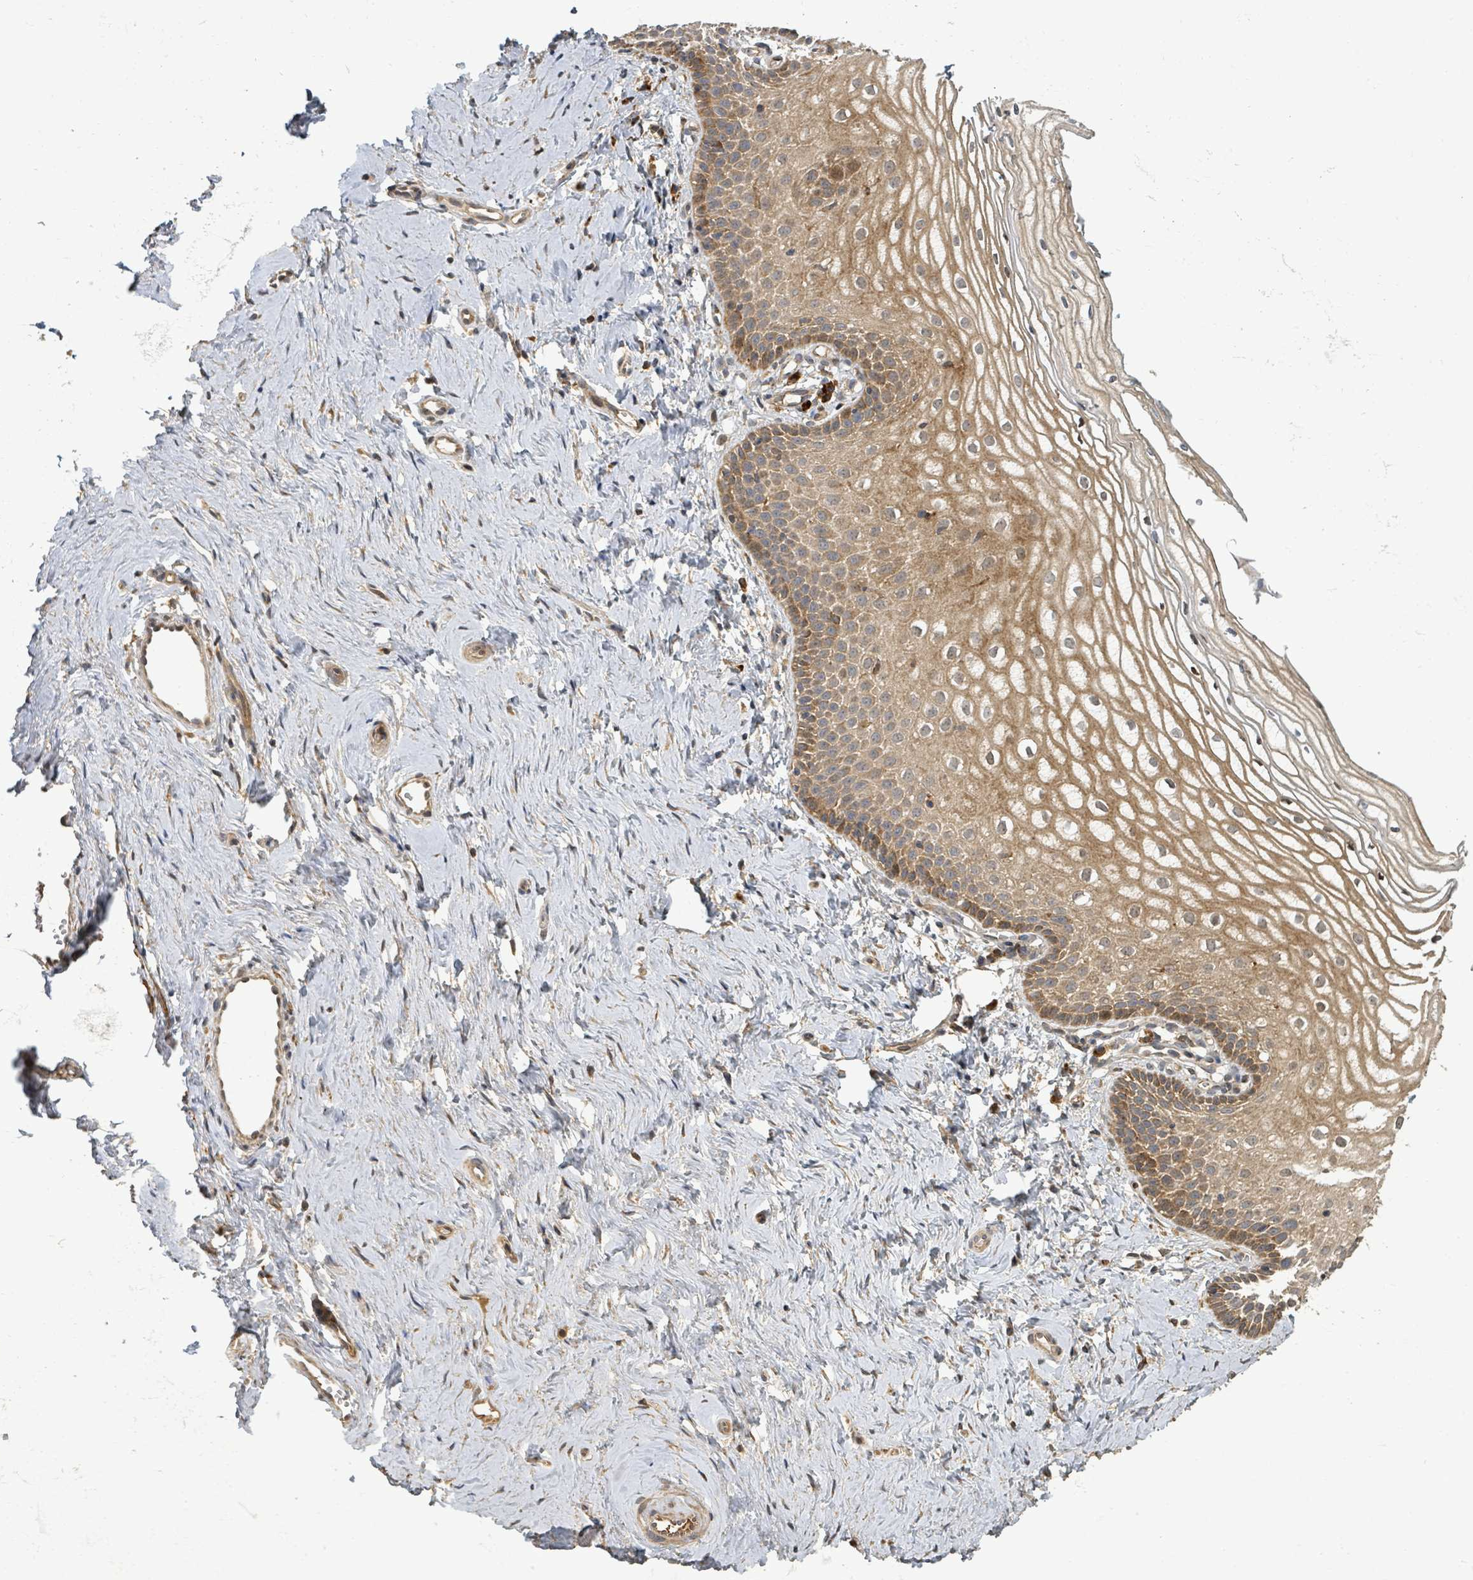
{"staining": {"intensity": "moderate", "quantity": ">75%", "location": "cytoplasmic/membranous"}, "tissue": "vagina", "cell_type": "Squamous epithelial cells", "image_type": "normal", "snomed": [{"axis": "morphology", "description": "Normal tissue, NOS"}, {"axis": "topography", "description": "Vagina"}], "caption": "Brown immunohistochemical staining in benign vagina exhibits moderate cytoplasmic/membranous positivity in approximately >75% of squamous epithelial cells.", "gene": "STARD4", "patient": {"sex": "female", "age": 56}}